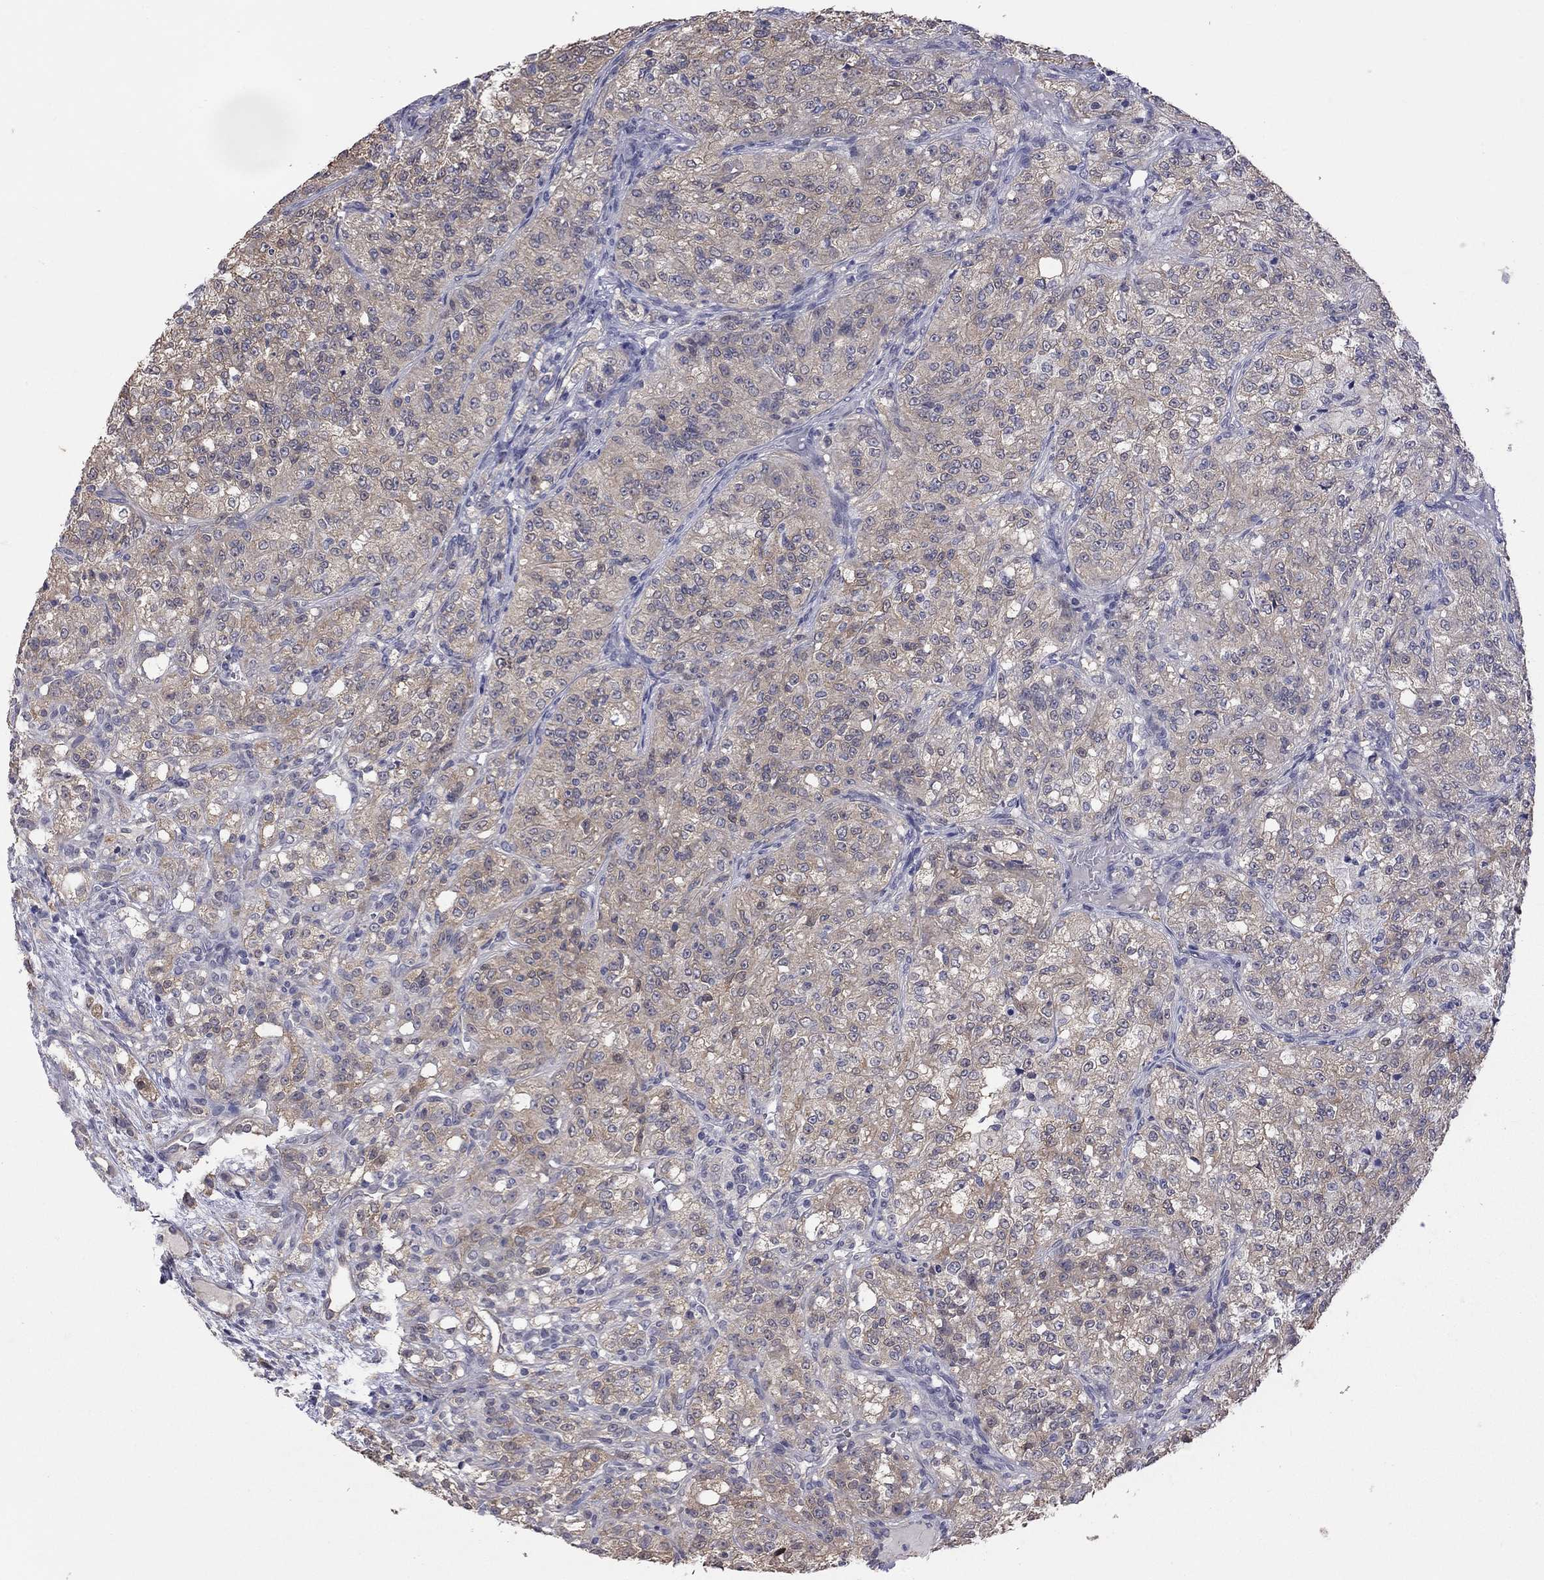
{"staining": {"intensity": "moderate", "quantity": "25%-75%", "location": "cytoplasmic/membranous"}, "tissue": "renal cancer", "cell_type": "Tumor cells", "image_type": "cancer", "snomed": [{"axis": "morphology", "description": "Adenocarcinoma, NOS"}, {"axis": "topography", "description": "Kidney"}], "caption": "Immunohistochemical staining of human renal cancer (adenocarcinoma) demonstrates moderate cytoplasmic/membranous protein positivity in approximately 25%-75% of tumor cells.", "gene": "HYLS1", "patient": {"sex": "female", "age": 63}}